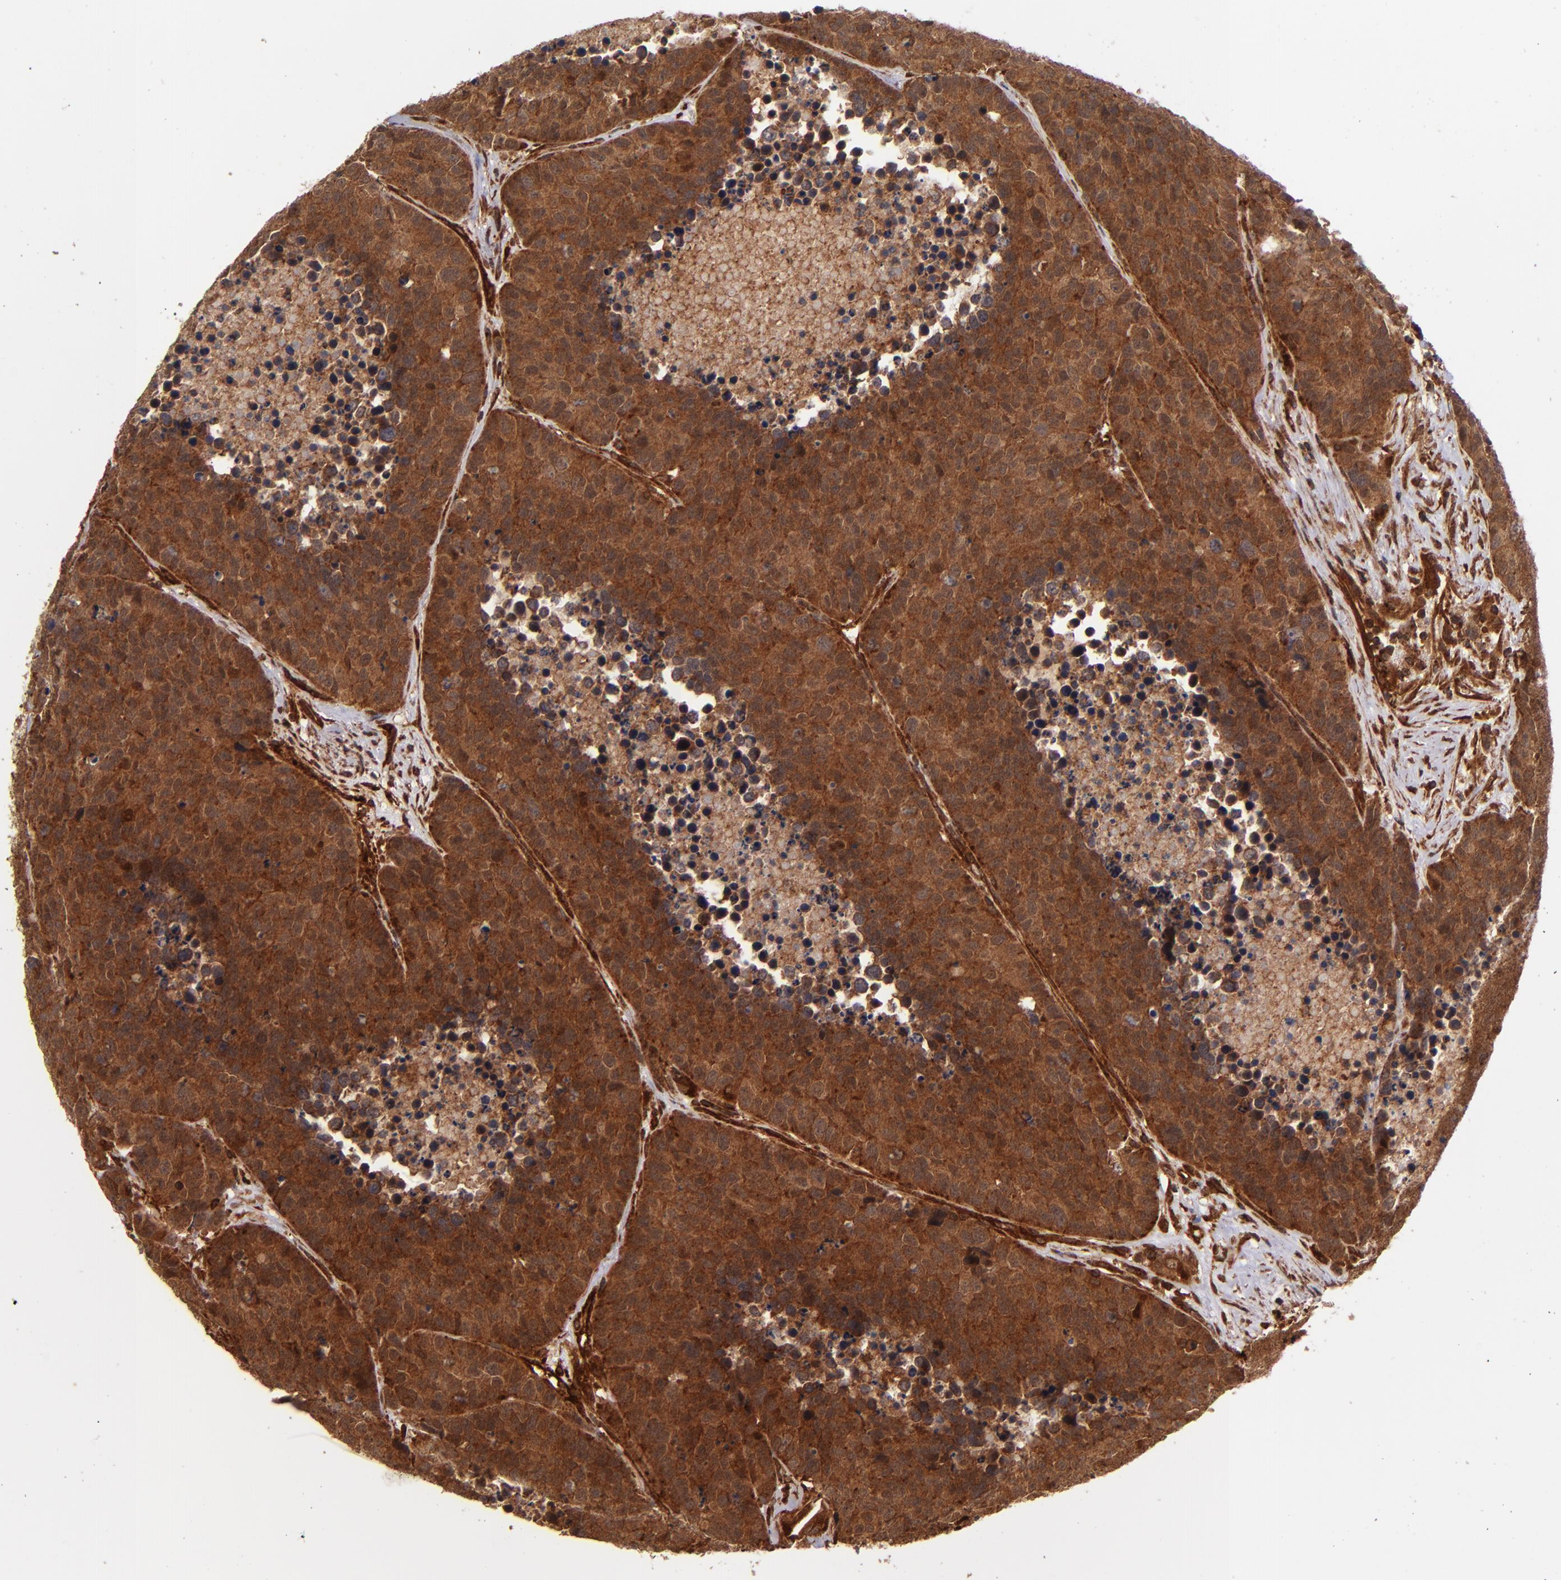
{"staining": {"intensity": "strong", "quantity": ">75%", "location": "cytoplasmic/membranous"}, "tissue": "carcinoid", "cell_type": "Tumor cells", "image_type": "cancer", "snomed": [{"axis": "morphology", "description": "Carcinoid, malignant, NOS"}, {"axis": "topography", "description": "Lung"}], "caption": "Tumor cells exhibit high levels of strong cytoplasmic/membranous staining in about >75% of cells in carcinoid.", "gene": "STX8", "patient": {"sex": "male", "age": 60}}